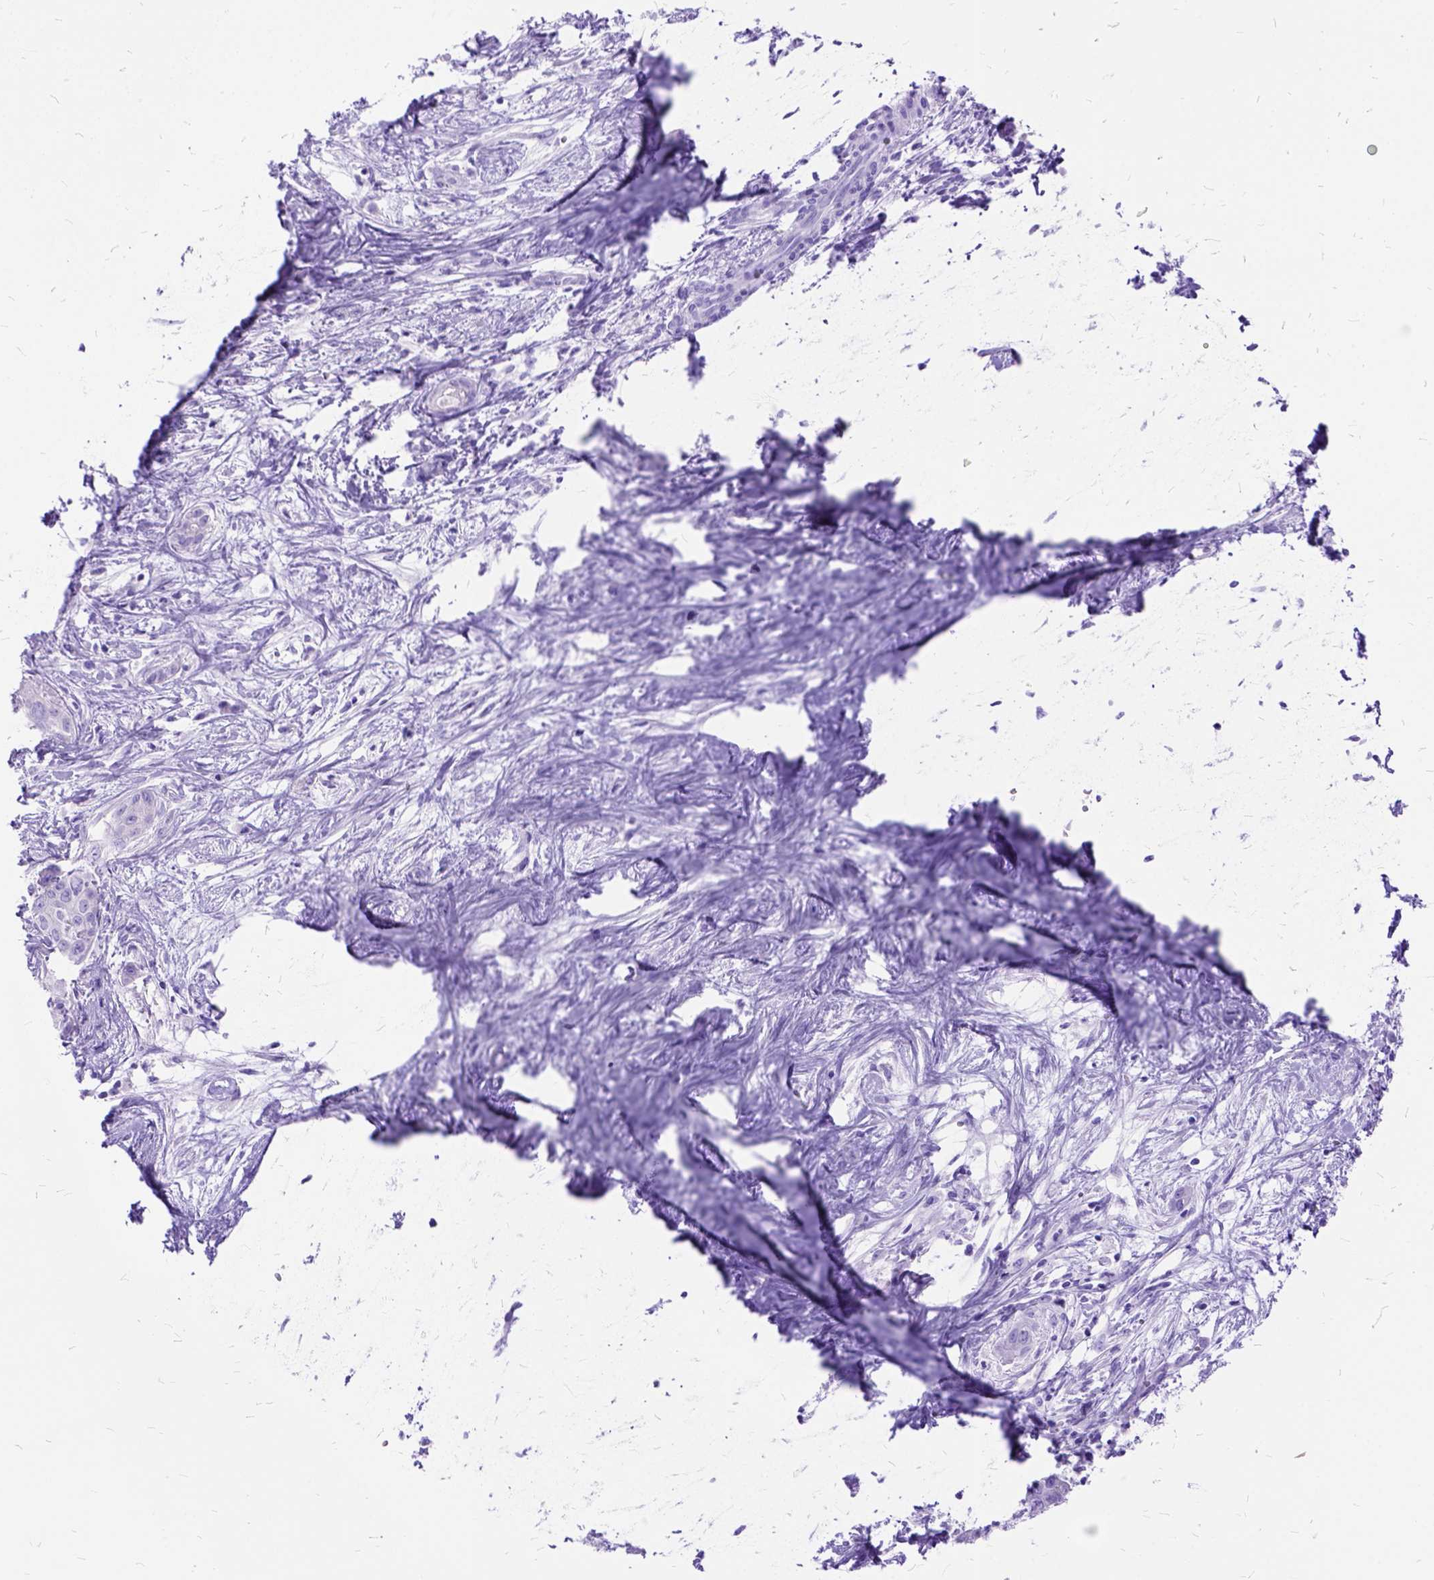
{"staining": {"intensity": "negative", "quantity": "none", "location": "none"}, "tissue": "liver cancer", "cell_type": "Tumor cells", "image_type": "cancer", "snomed": [{"axis": "morphology", "description": "Cholangiocarcinoma"}, {"axis": "topography", "description": "Liver"}], "caption": "A photomicrograph of liver cancer stained for a protein demonstrates no brown staining in tumor cells.", "gene": "DNAH2", "patient": {"sex": "female", "age": 65}}